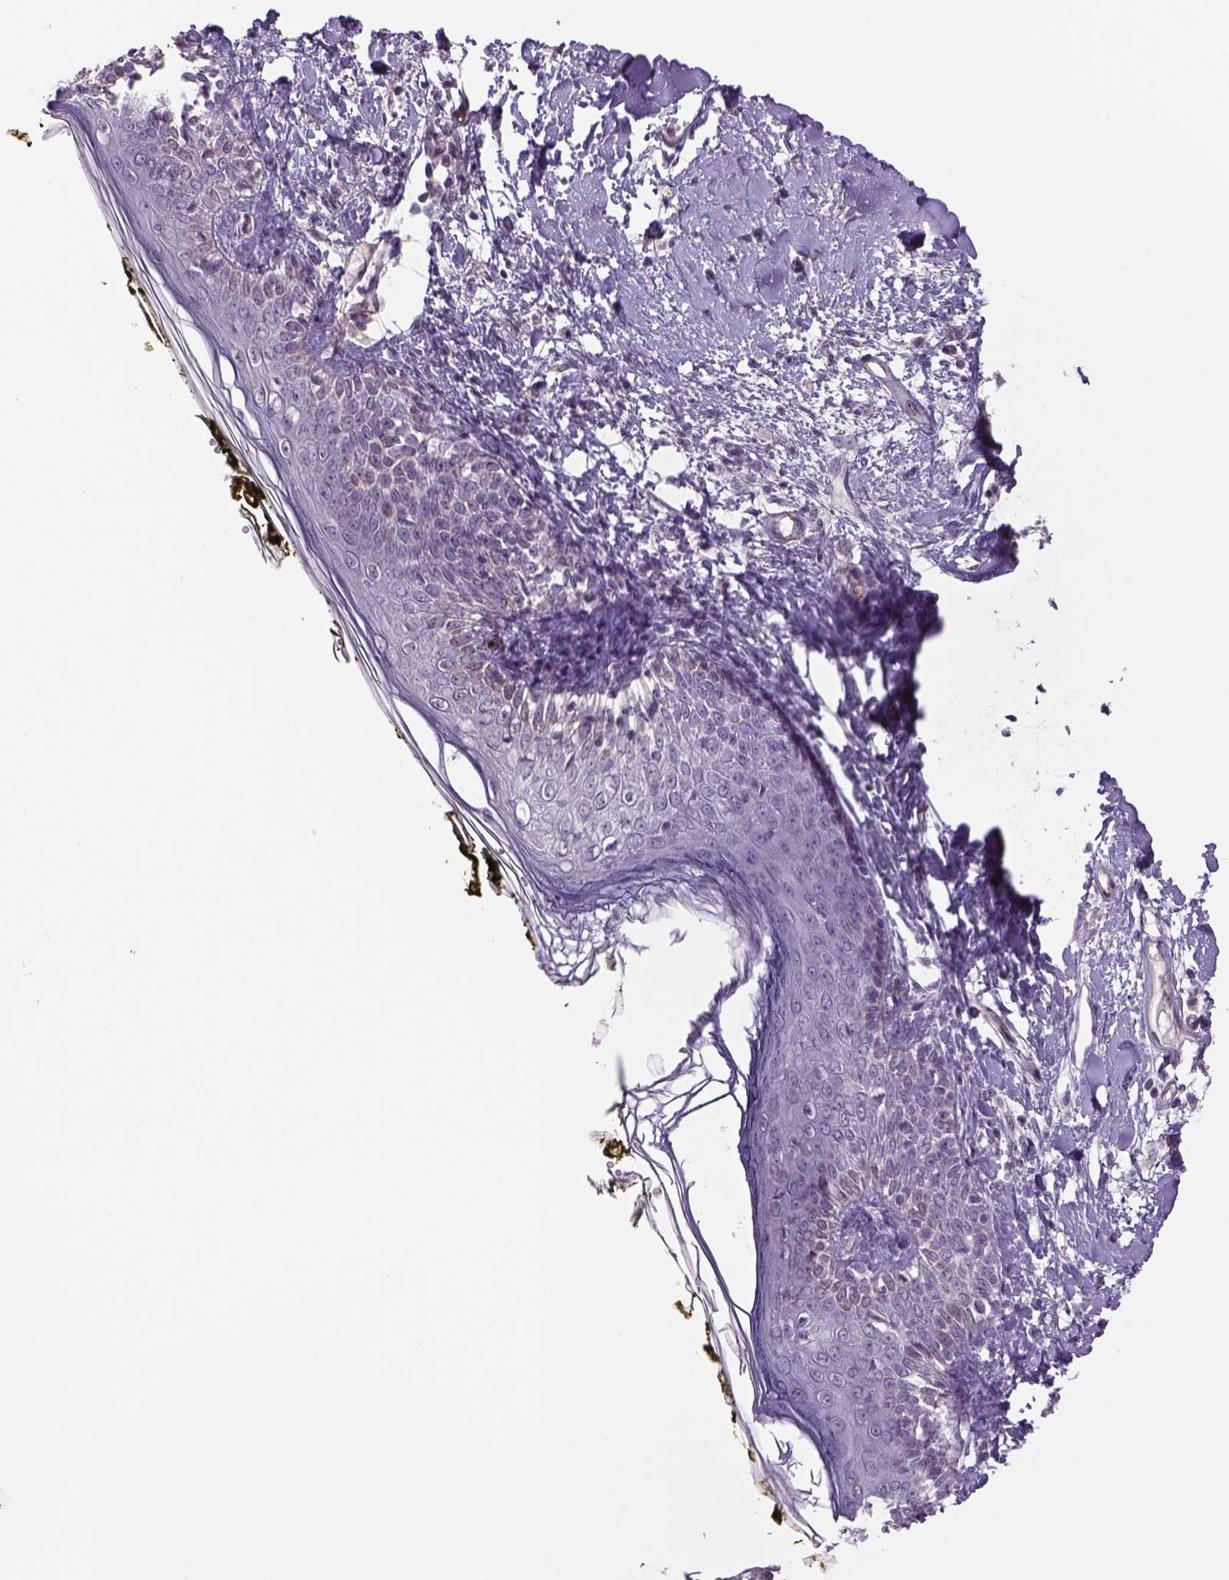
{"staining": {"intensity": "negative", "quantity": "none", "location": "none"}, "tissue": "skin", "cell_type": "Fibroblasts", "image_type": "normal", "snomed": [{"axis": "morphology", "description": "Normal tissue, NOS"}, {"axis": "topography", "description": "Skin"}], "caption": "High power microscopy photomicrograph of an immunohistochemistry (IHC) image of unremarkable skin, revealing no significant staining in fibroblasts. The staining is performed using DAB brown chromogen with nuclei counter-stained in using hematoxylin.", "gene": "PRRT1", "patient": {"sex": "male", "age": 76}}